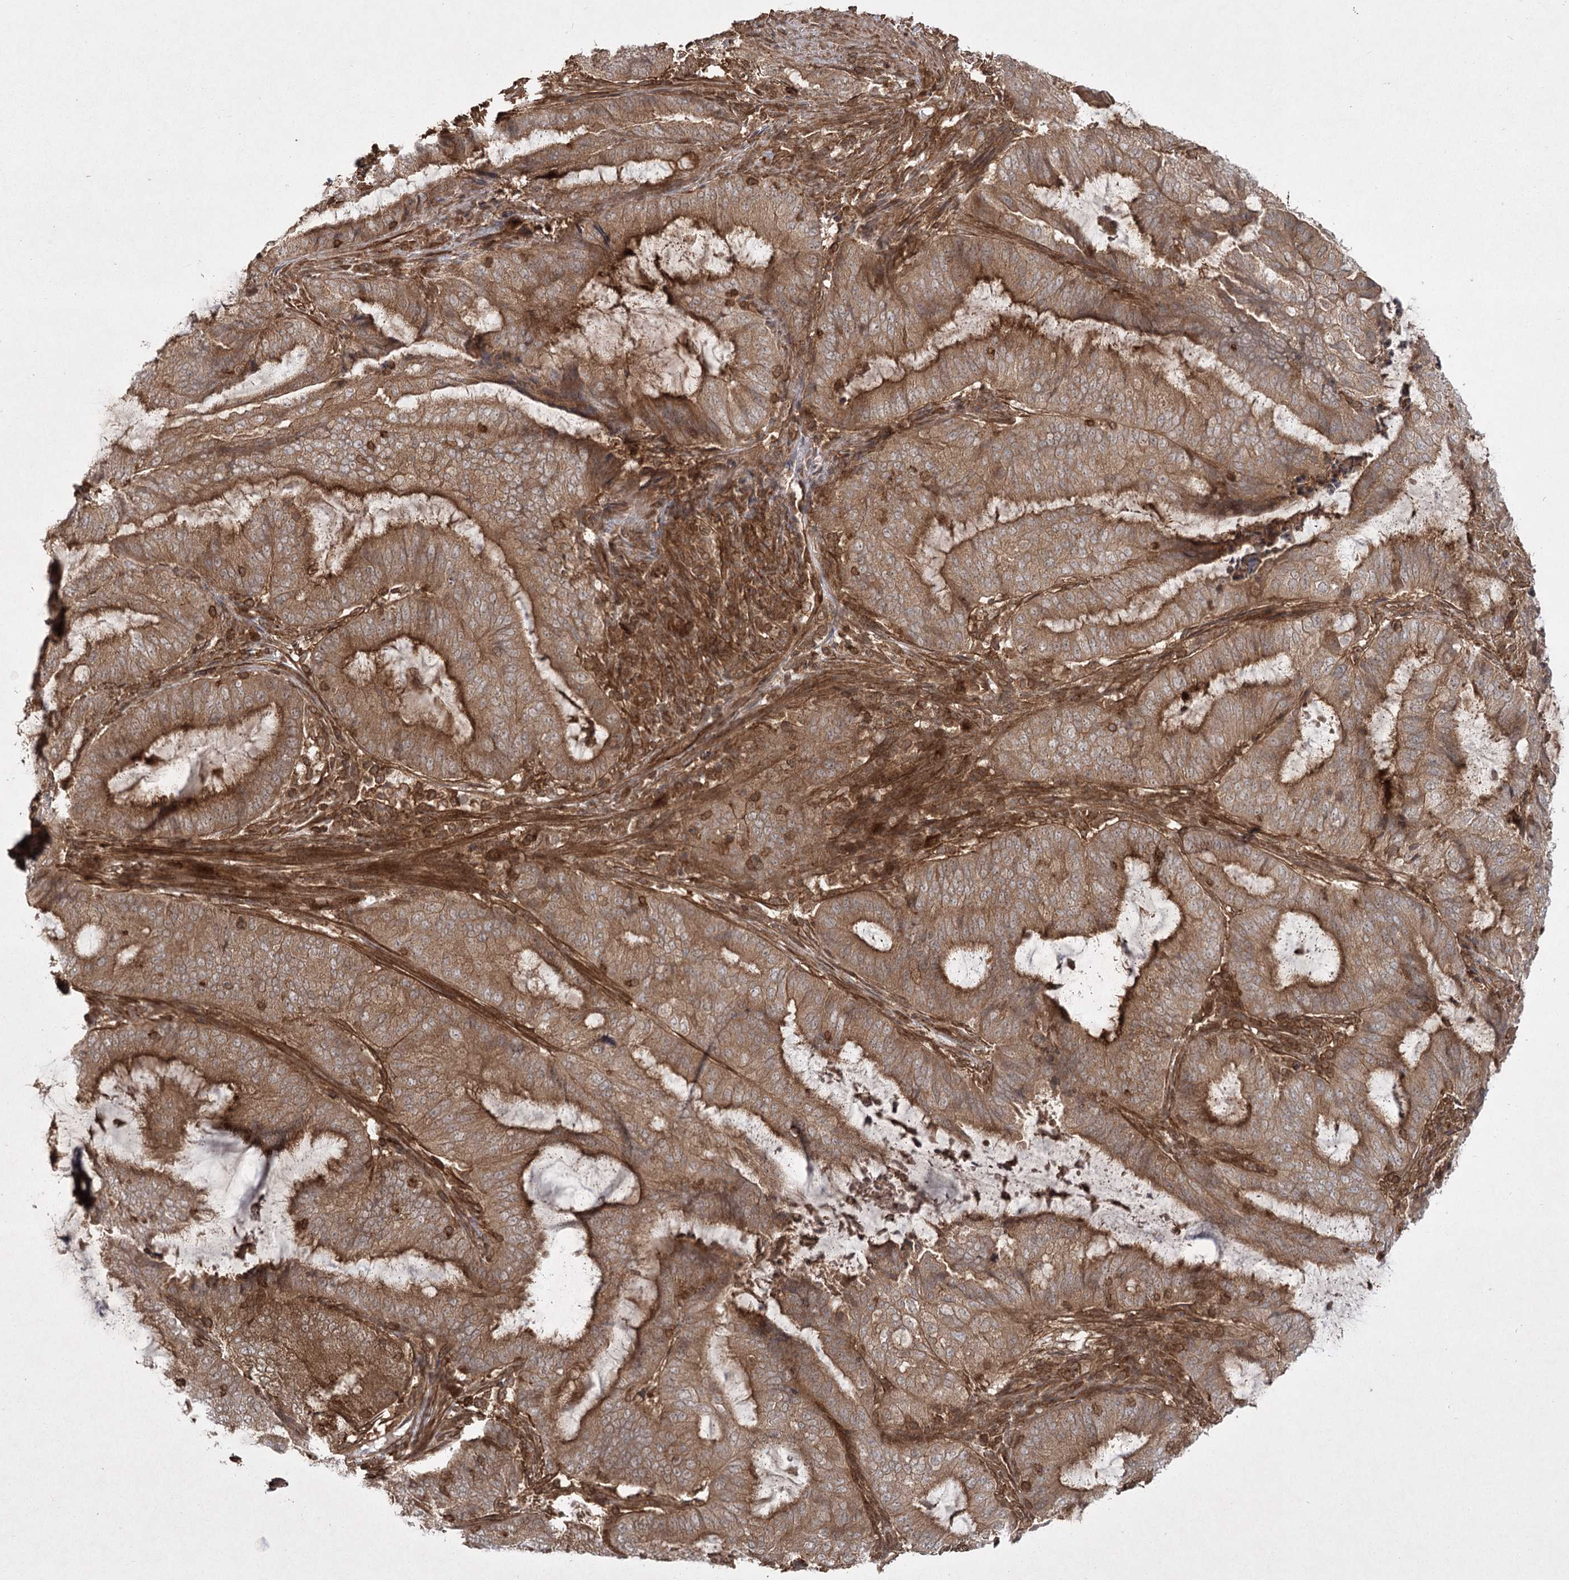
{"staining": {"intensity": "moderate", "quantity": ">75%", "location": "cytoplasmic/membranous"}, "tissue": "endometrial cancer", "cell_type": "Tumor cells", "image_type": "cancer", "snomed": [{"axis": "morphology", "description": "Adenocarcinoma, NOS"}, {"axis": "topography", "description": "Endometrium"}], "caption": "Approximately >75% of tumor cells in endometrial cancer demonstrate moderate cytoplasmic/membranous protein staining as visualized by brown immunohistochemical staining.", "gene": "MDFIC", "patient": {"sex": "female", "age": 51}}